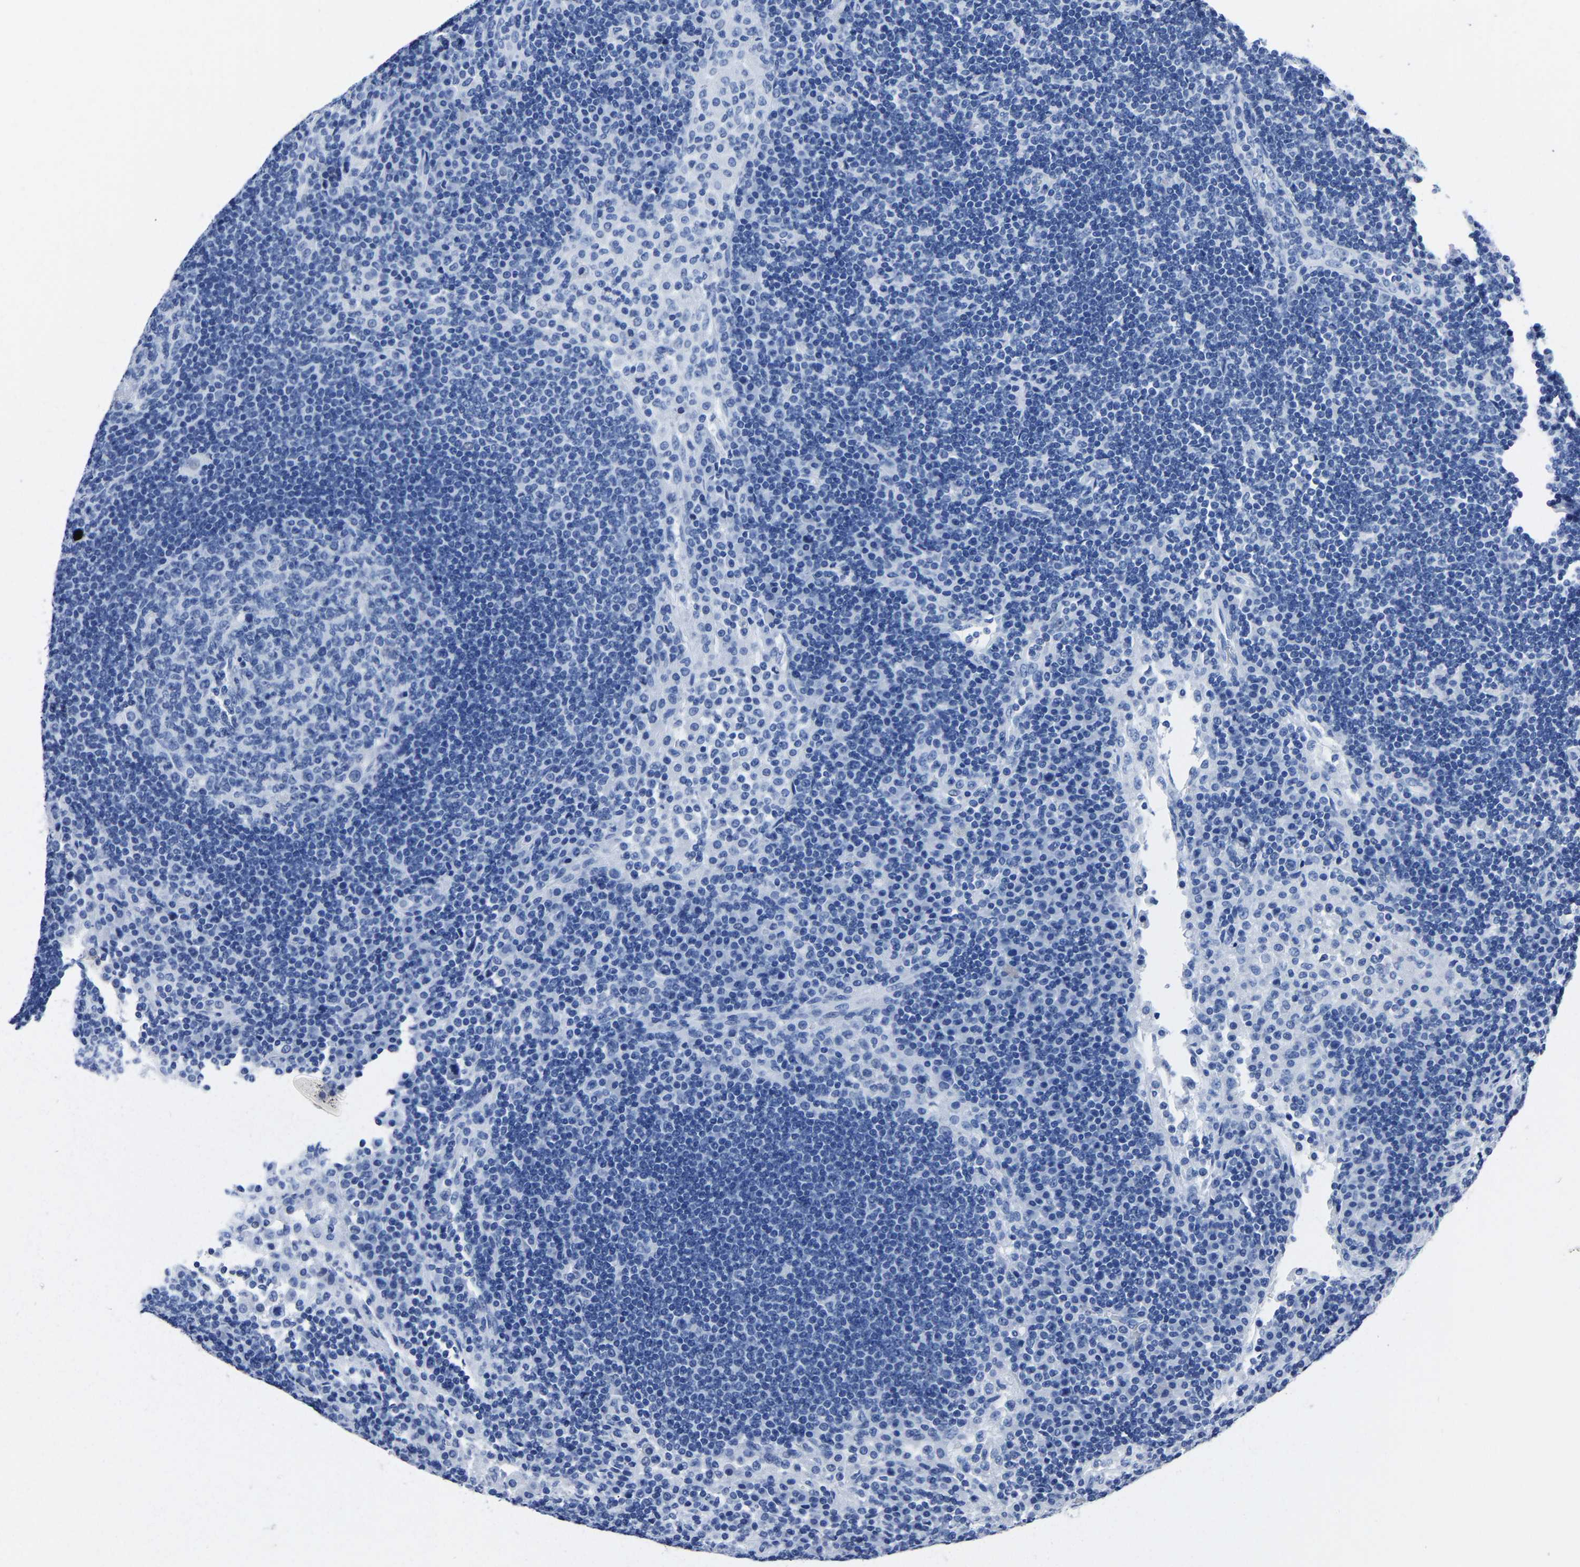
{"staining": {"intensity": "negative", "quantity": "none", "location": "none"}, "tissue": "lymph node", "cell_type": "Germinal center cells", "image_type": "normal", "snomed": [{"axis": "morphology", "description": "Normal tissue, NOS"}, {"axis": "topography", "description": "Lymph node"}], "caption": "IHC of benign lymph node displays no staining in germinal center cells. (Immunohistochemistry, brightfield microscopy, high magnification).", "gene": "IMPG2", "patient": {"sex": "female", "age": 53}}